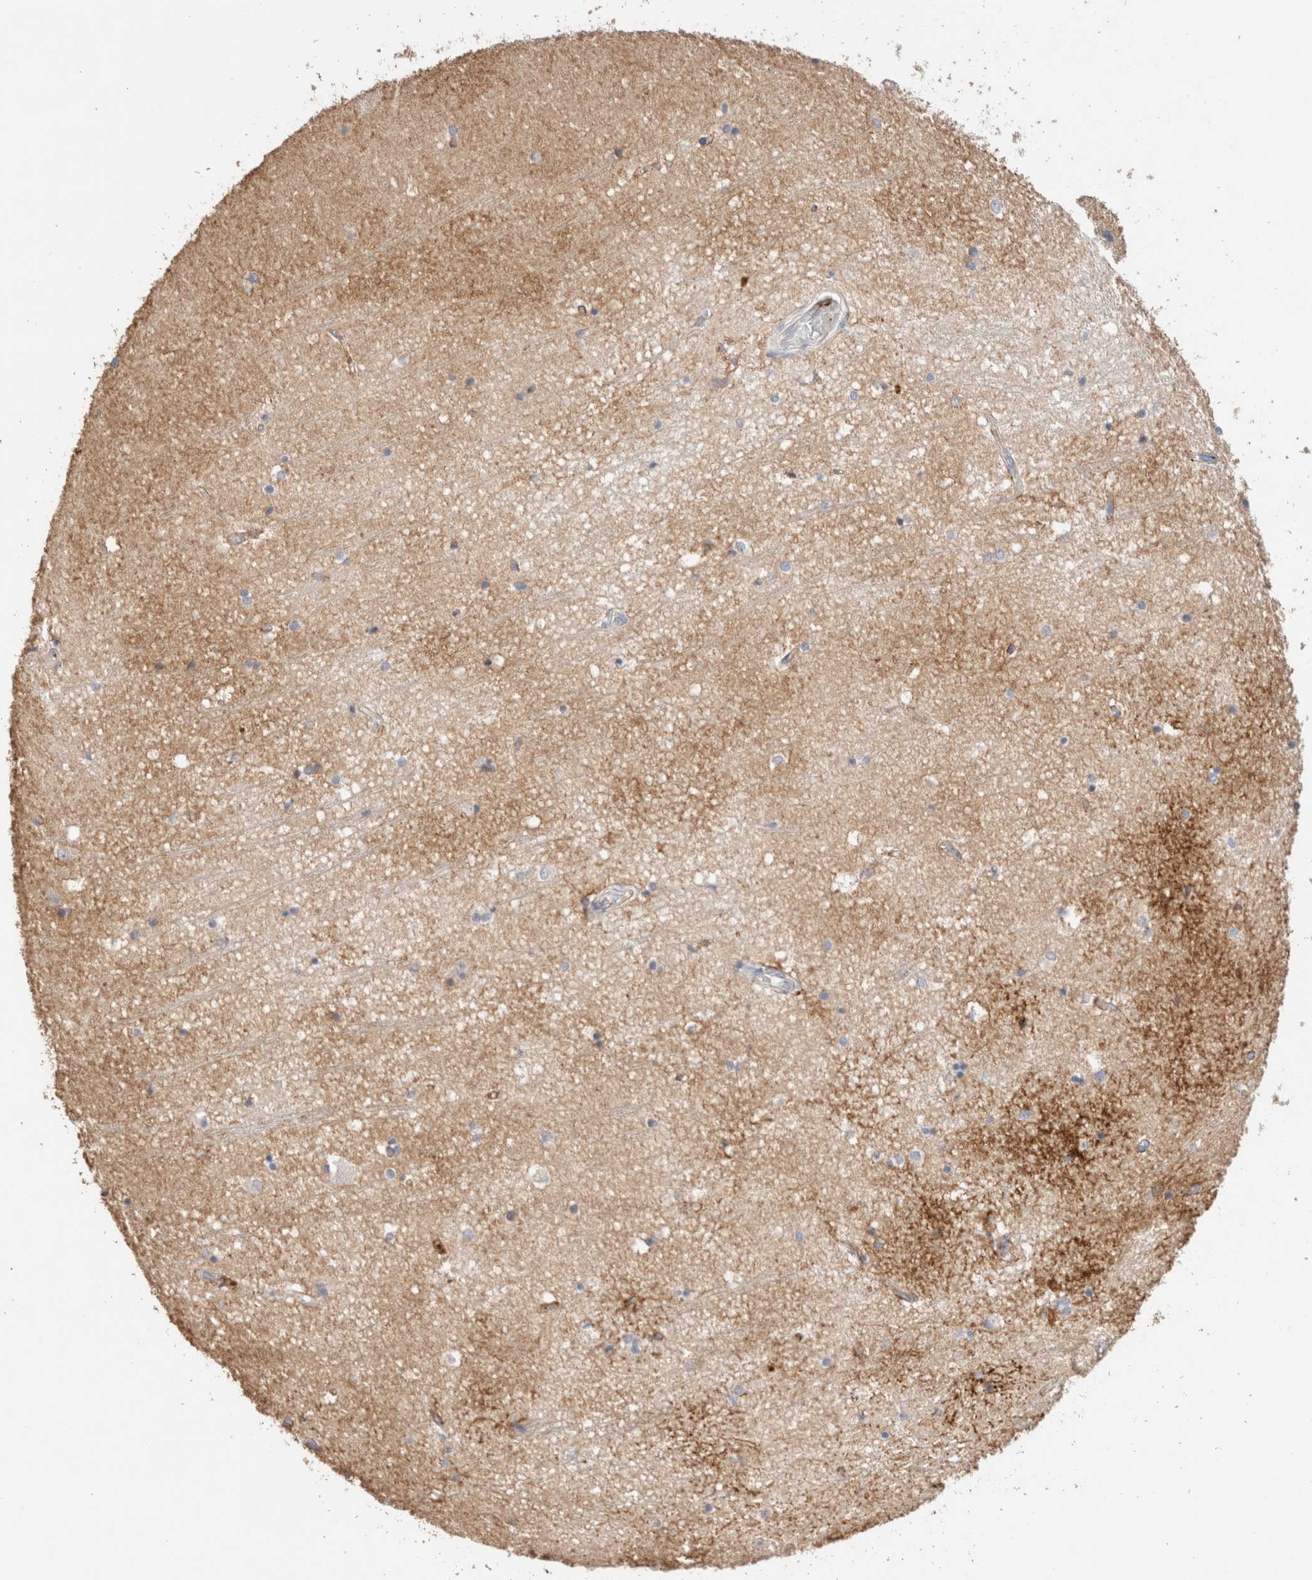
{"staining": {"intensity": "weak", "quantity": "<25%", "location": "cytoplasmic/membranous"}, "tissue": "hippocampus", "cell_type": "Glial cells", "image_type": "normal", "snomed": [{"axis": "morphology", "description": "Normal tissue, NOS"}, {"axis": "topography", "description": "Hippocampus"}], "caption": "Immunohistochemistry (IHC) of normal hippocampus reveals no staining in glial cells.", "gene": "PROS1", "patient": {"sex": "male", "age": 45}}